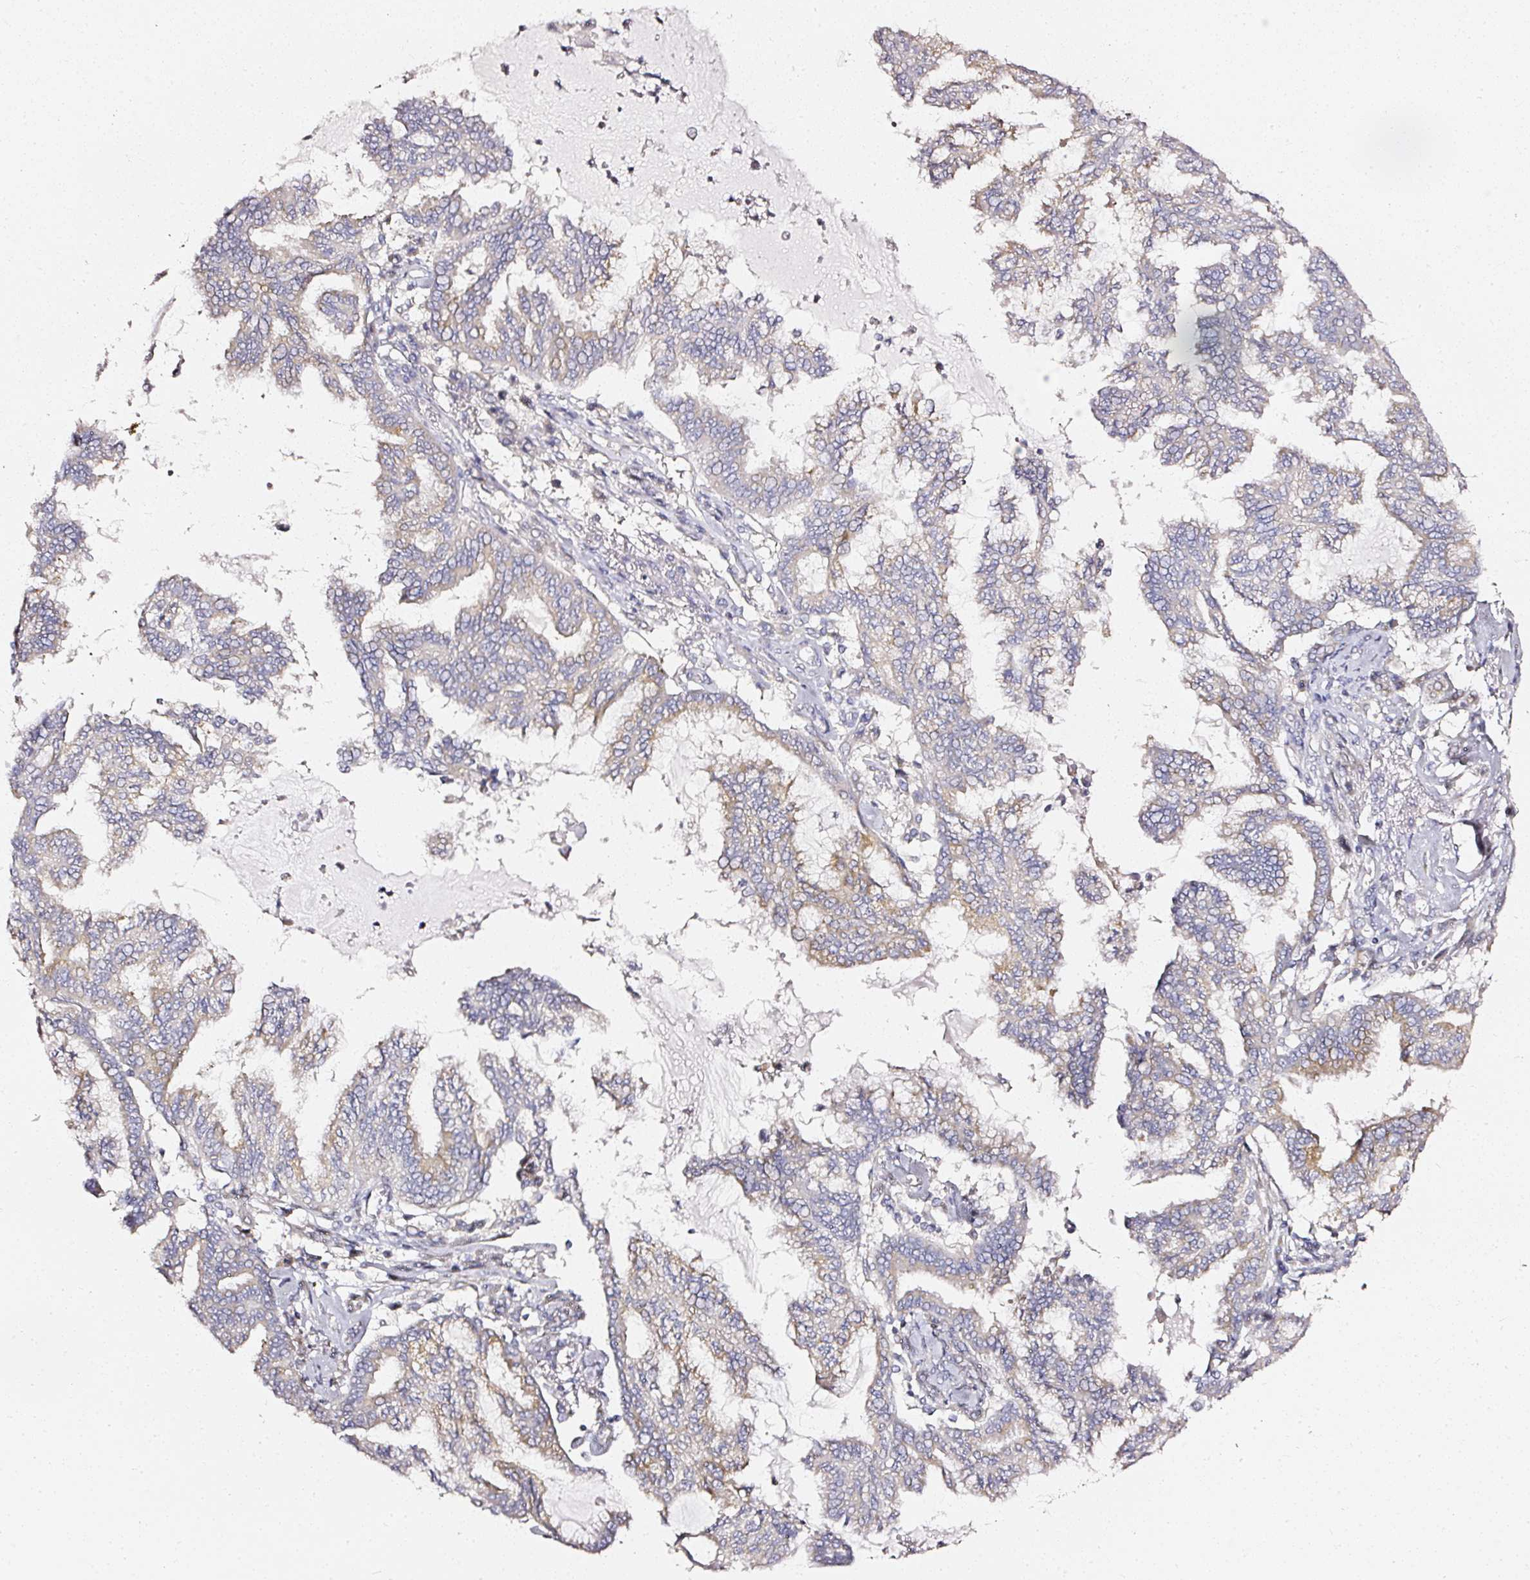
{"staining": {"intensity": "weak", "quantity": "25%-75%", "location": "cytoplasmic/membranous"}, "tissue": "endometrial cancer", "cell_type": "Tumor cells", "image_type": "cancer", "snomed": [{"axis": "morphology", "description": "Adenocarcinoma, NOS"}, {"axis": "topography", "description": "Endometrium"}], "caption": "Immunohistochemistry micrograph of neoplastic tissue: adenocarcinoma (endometrial) stained using IHC shows low levels of weak protein expression localized specifically in the cytoplasmic/membranous of tumor cells, appearing as a cytoplasmic/membranous brown color.", "gene": "NTRK1", "patient": {"sex": "female", "age": 86}}